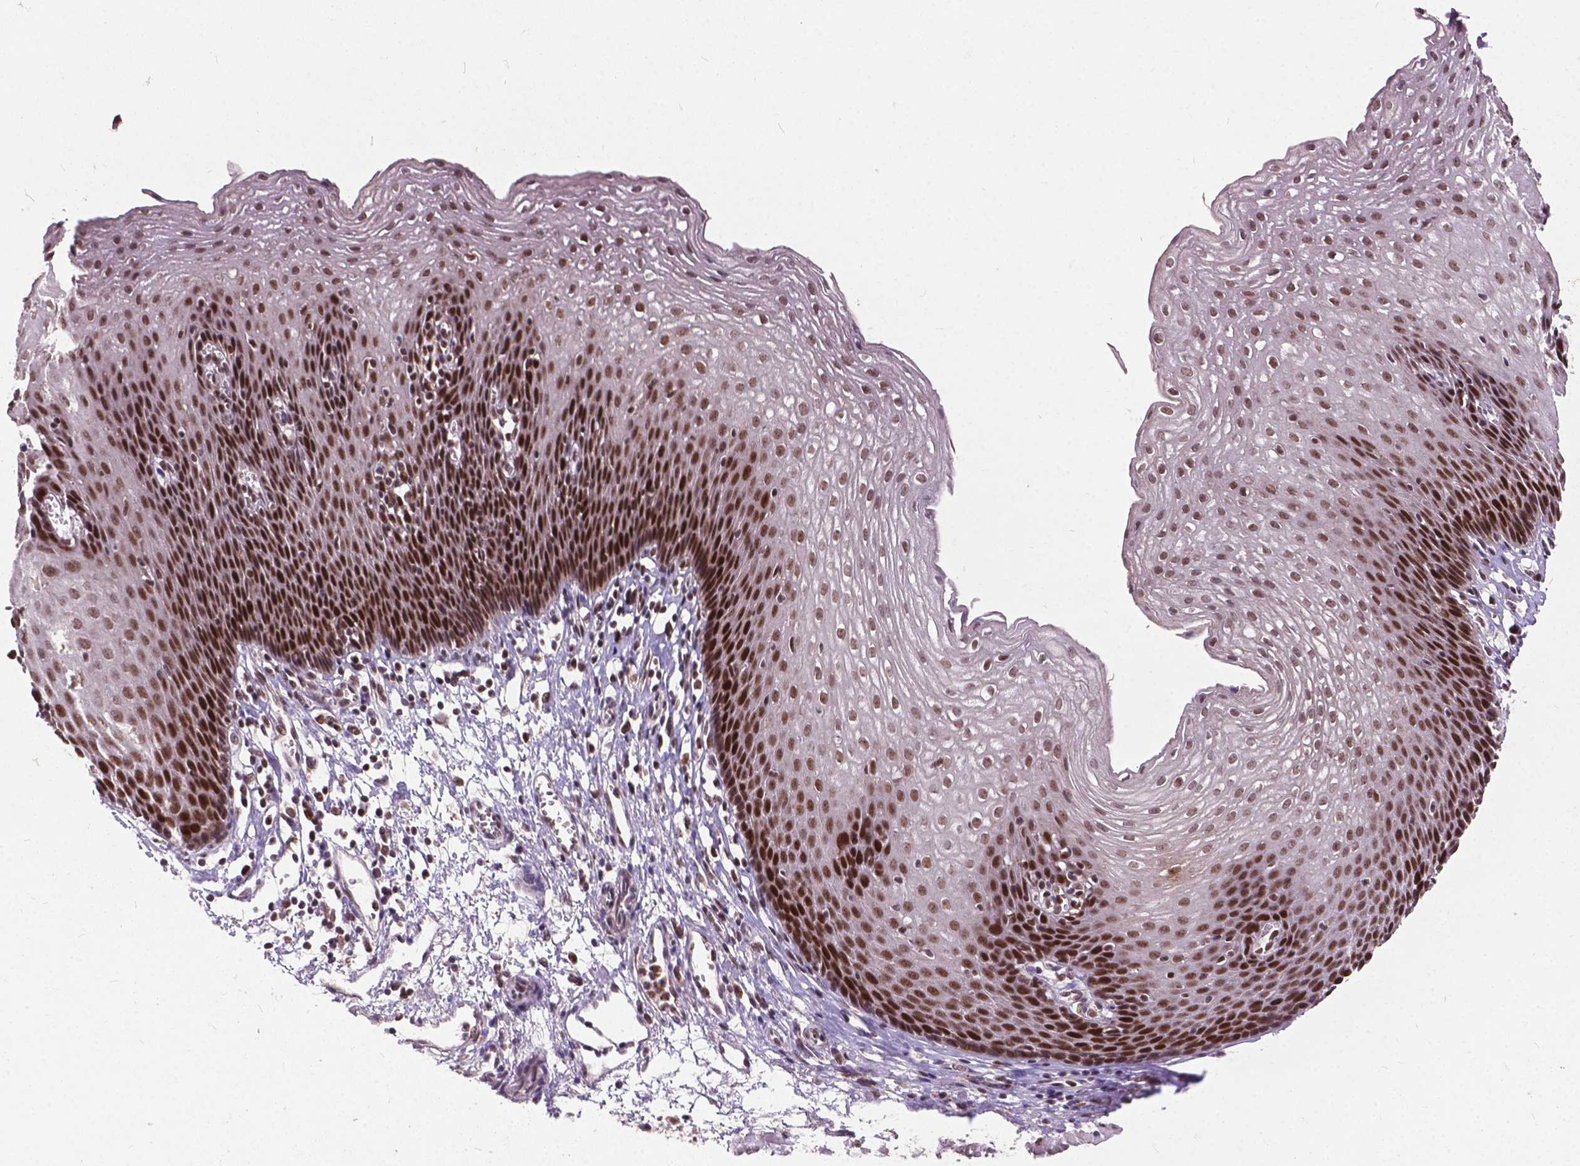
{"staining": {"intensity": "strong", "quantity": ">75%", "location": "nuclear"}, "tissue": "esophagus", "cell_type": "Squamous epithelial cells", "image_type": "normal", "snomed": [{"axis": "morphology", "description": "Normal tissue, NOS"}, {"axis": "topography", "description": "Esophagus"}], "caption": "A photomicrograph of human esophagus stained for a protein reveals strong nuclear brown staining in squamous epithelial cells. Using DAB (brown) and hematoxylin (blue) stains, captured at high magnification using brightfield microscopy.", "gene": "MSH2", "patient": {"sex": "female", "age": 64}}